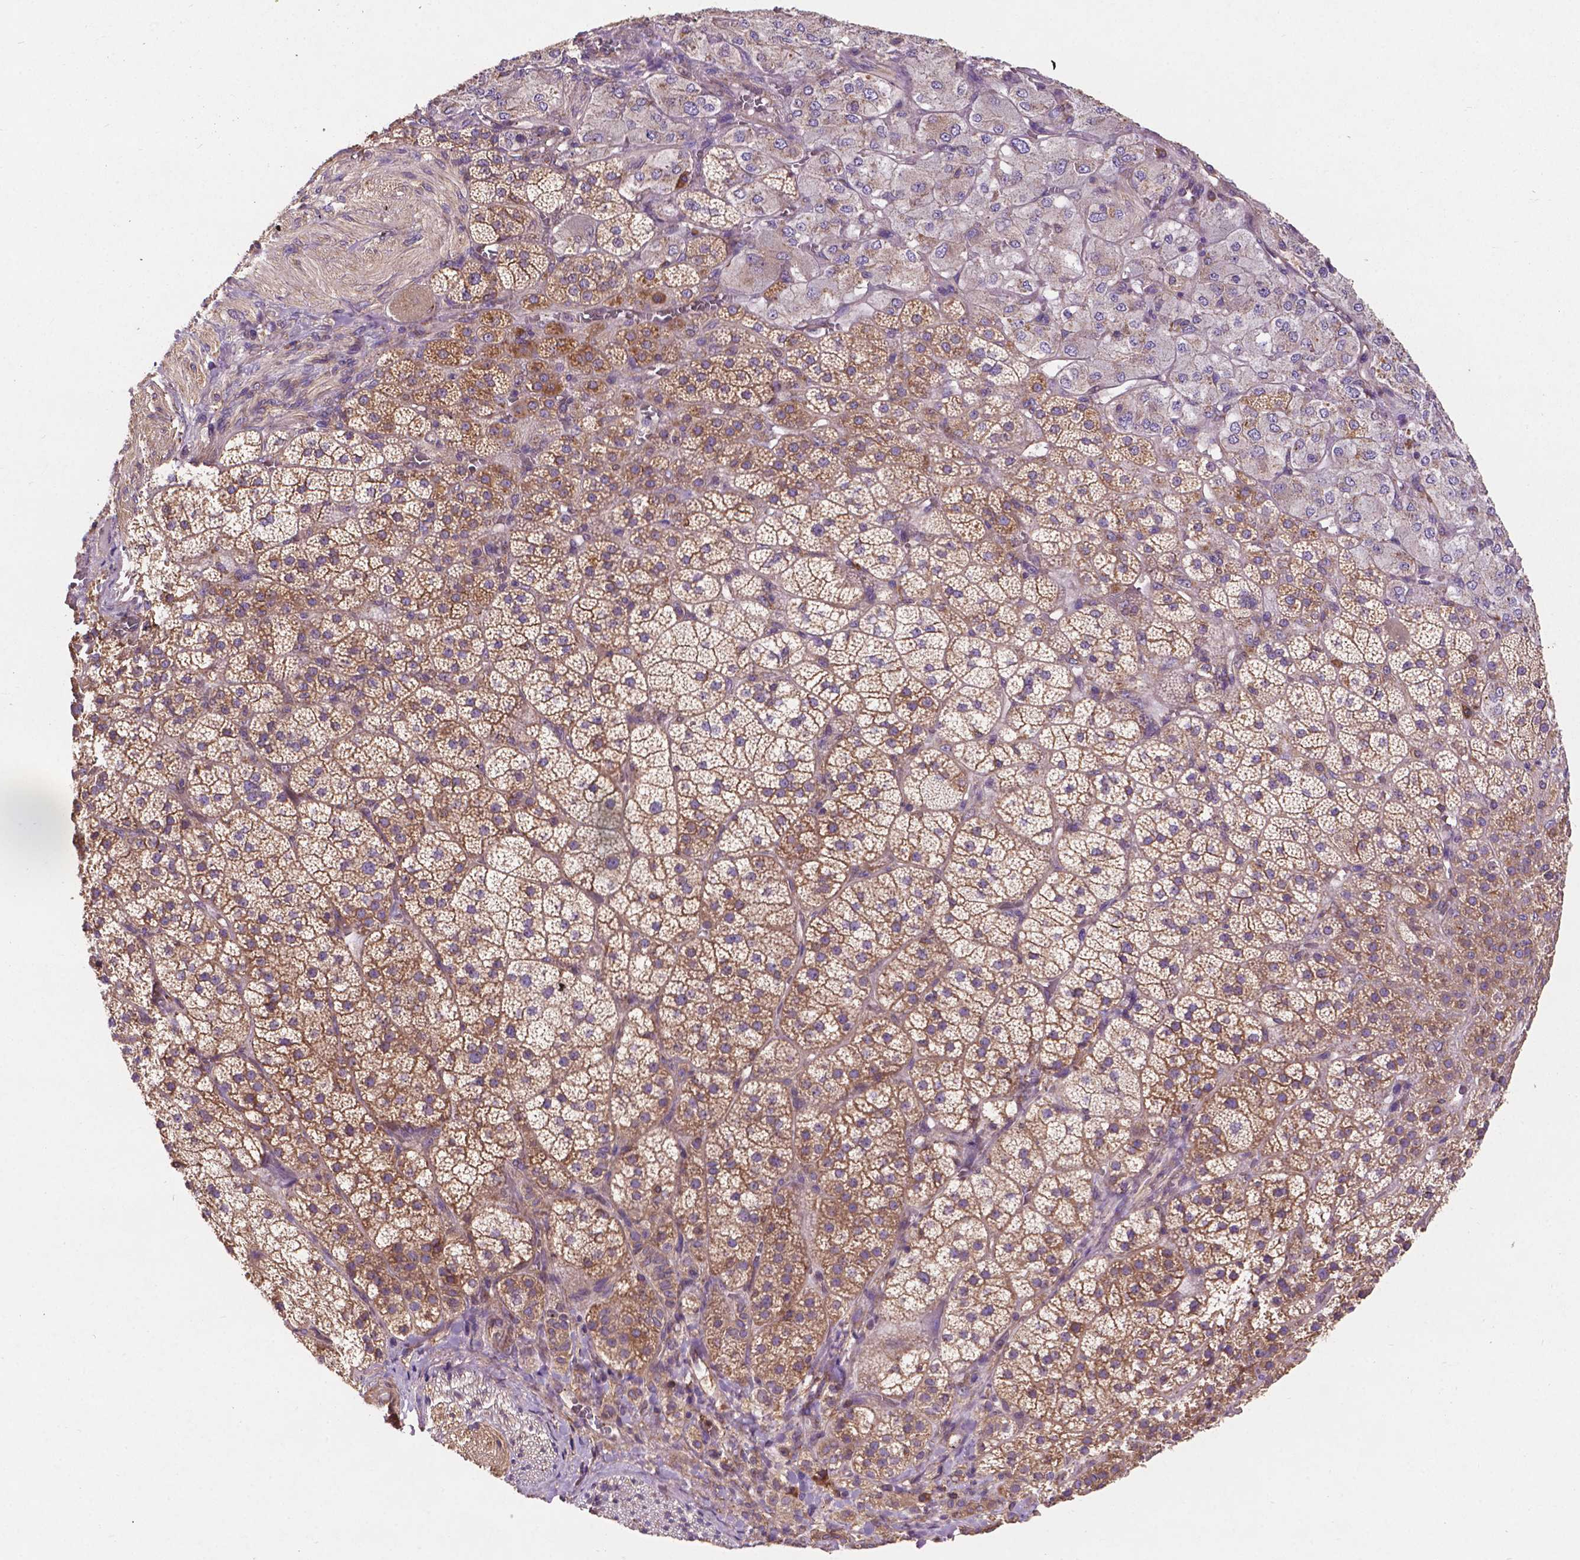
{"staining": {"intensity": "moderate", "quantity": ">75%", "location": "cytoplasmic/membranous"}, "tissue": "adrenal gland", "cell_type": "Glandular cells", "image_type": "normal", "snomed": [{"axis": "morphology", "description": "Normal tissue, NOS"}, {"axis": "topography", "description": "Adrenal gland"}], "caption": "Moderate cytoplasmic/membranous protein expression is appreciated in about >75% of glandular cells in adrenal gland. (brown staining indicates protein expression, while blue staining denotes nuclei).", "gene": "CCDC71L", "patient": {"sex": "female", "age": 60}}